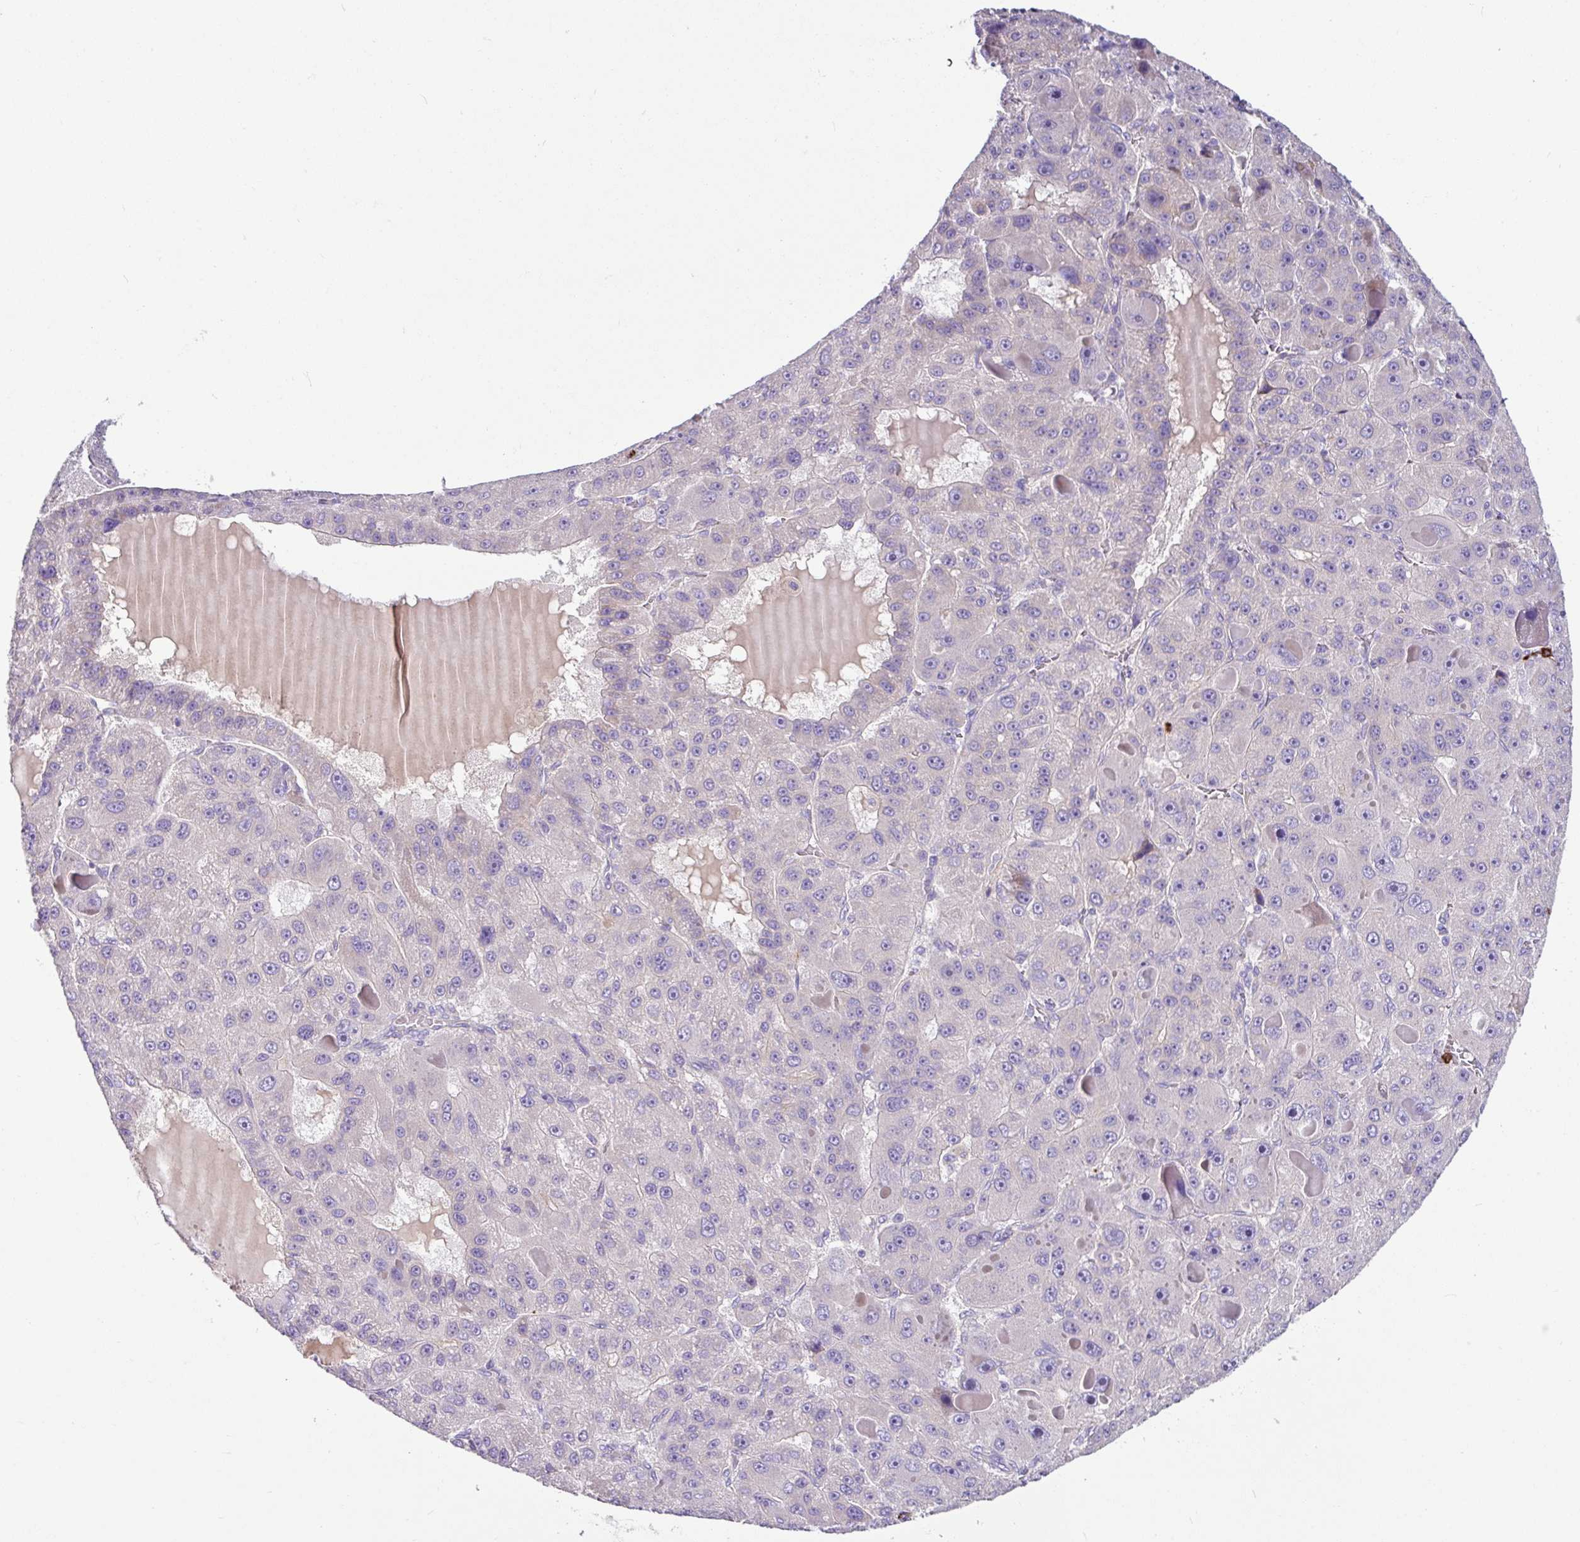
{"staining": {"intensity": "negative", "quantity": "none", "location": "none"}, "tissue": "liver cancer", "cell_type": "Tumor cells", "image_type": "cancer", "snomed": [{"axis": "morphology", "description": "Carcinoma, Hepatocellular, NOS"}, {"axis": "topography", "description": "Liver"}], "caption": "The photomicrograph reveals no significant positivity in tumor cells of liver cancer (hepatocellular carcinoma).", "gene": "CRISP3", "patient": {"sex": "male", "age": 76}}